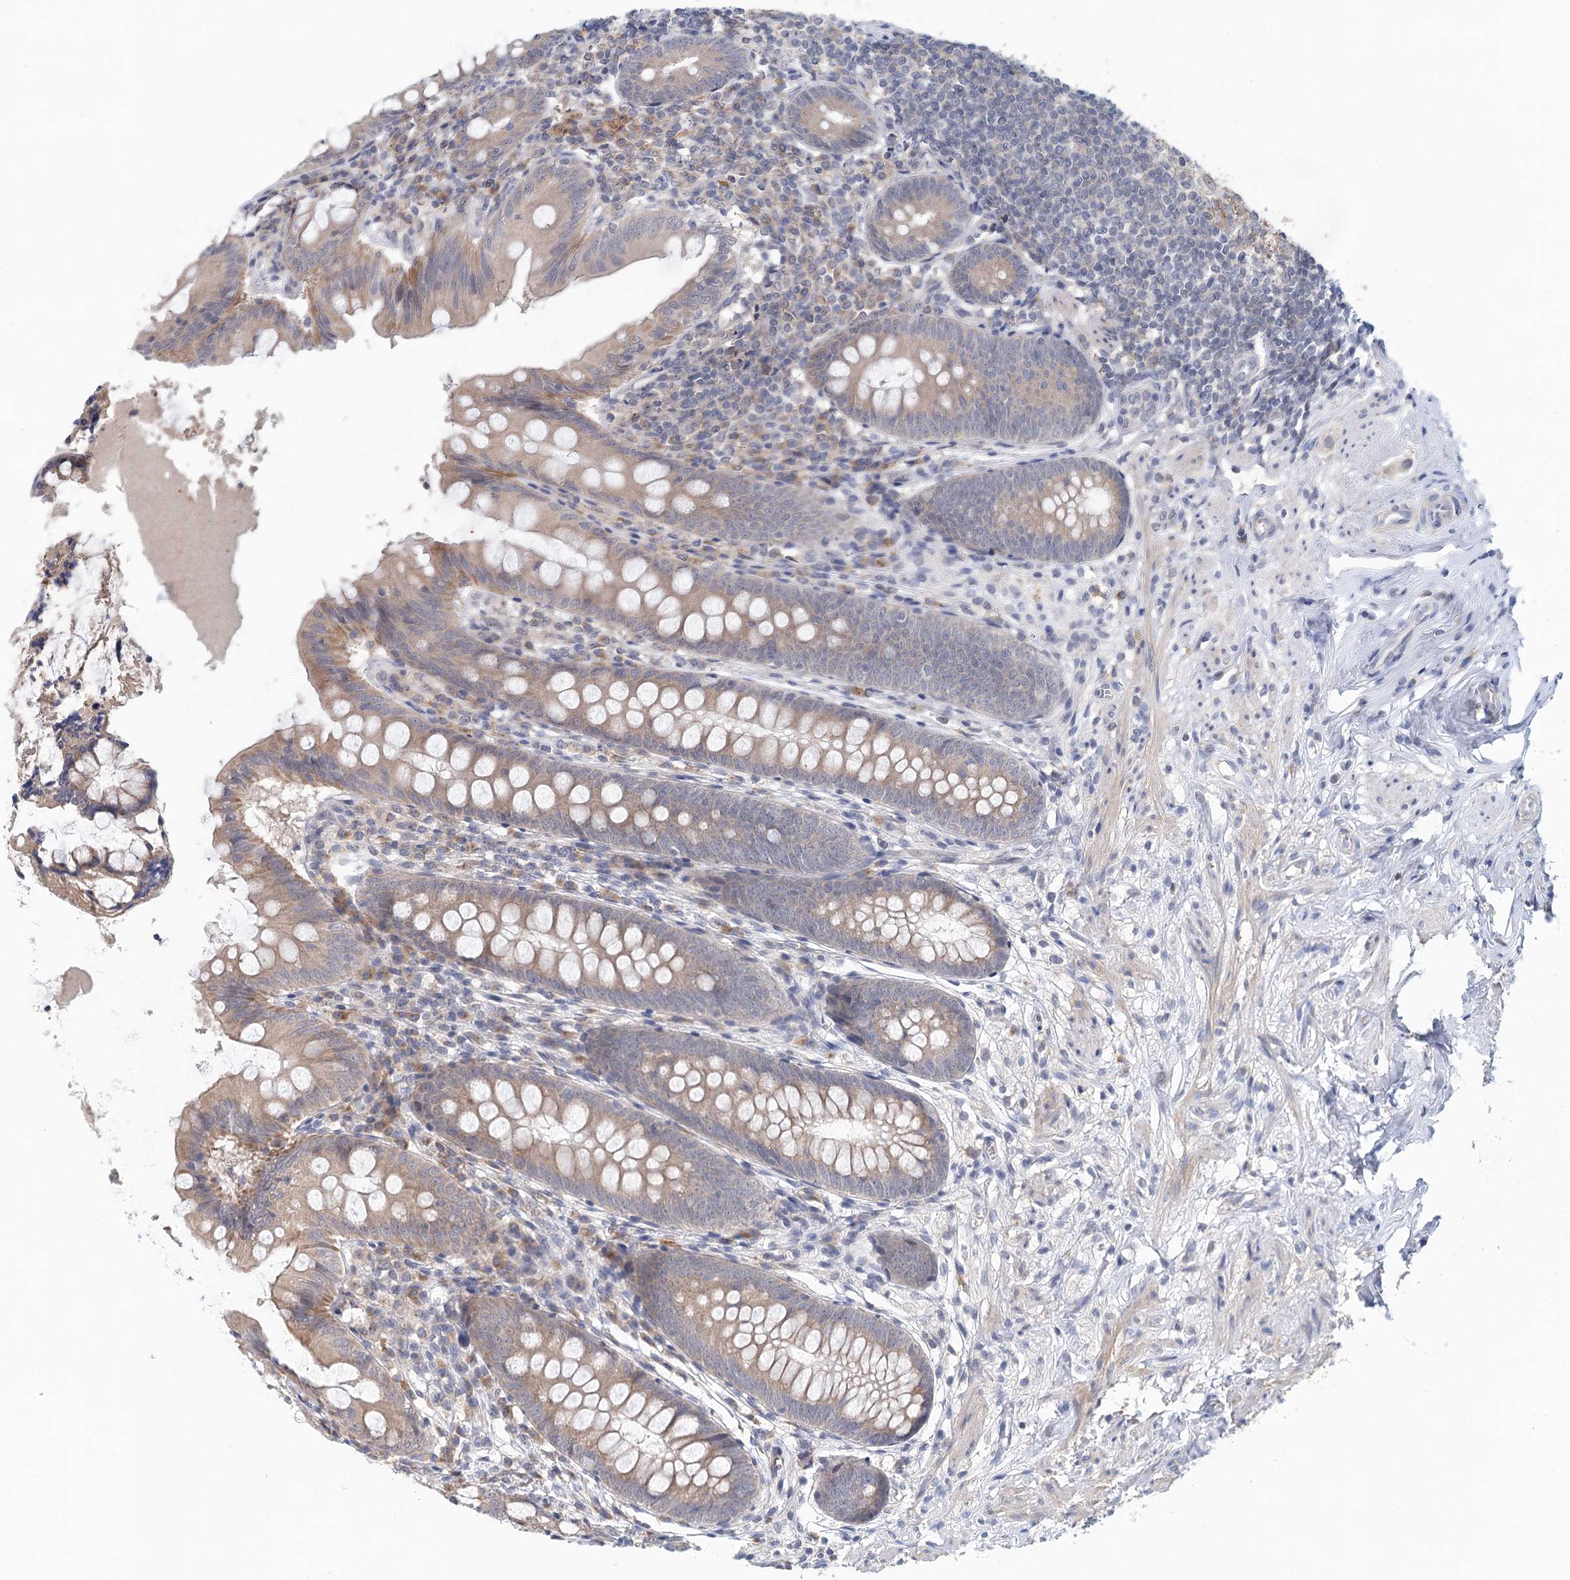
{"staining": {"intensity": "weak", "quantity": ">75%", "location": "cytoplasmic/membranous"}, "tissue": "appendix", "cell_type": "Glandular cells", "image_type": "normal", "snomed": [{"axis": "morphology", "description": "Normal tissue, NOS"}, {"axis": "topography", "description": "Appendix"}], "caption": "This histopathology image demonstrates benign appendix stained with IHC to label a protein in brown. The cytoplasmic/membranous of glandular cells show weak positivity for the protein. Nuclei are counter-stained blue.", "gene": "BLTP1", "patient": {"sex": "female", "age": 51}}